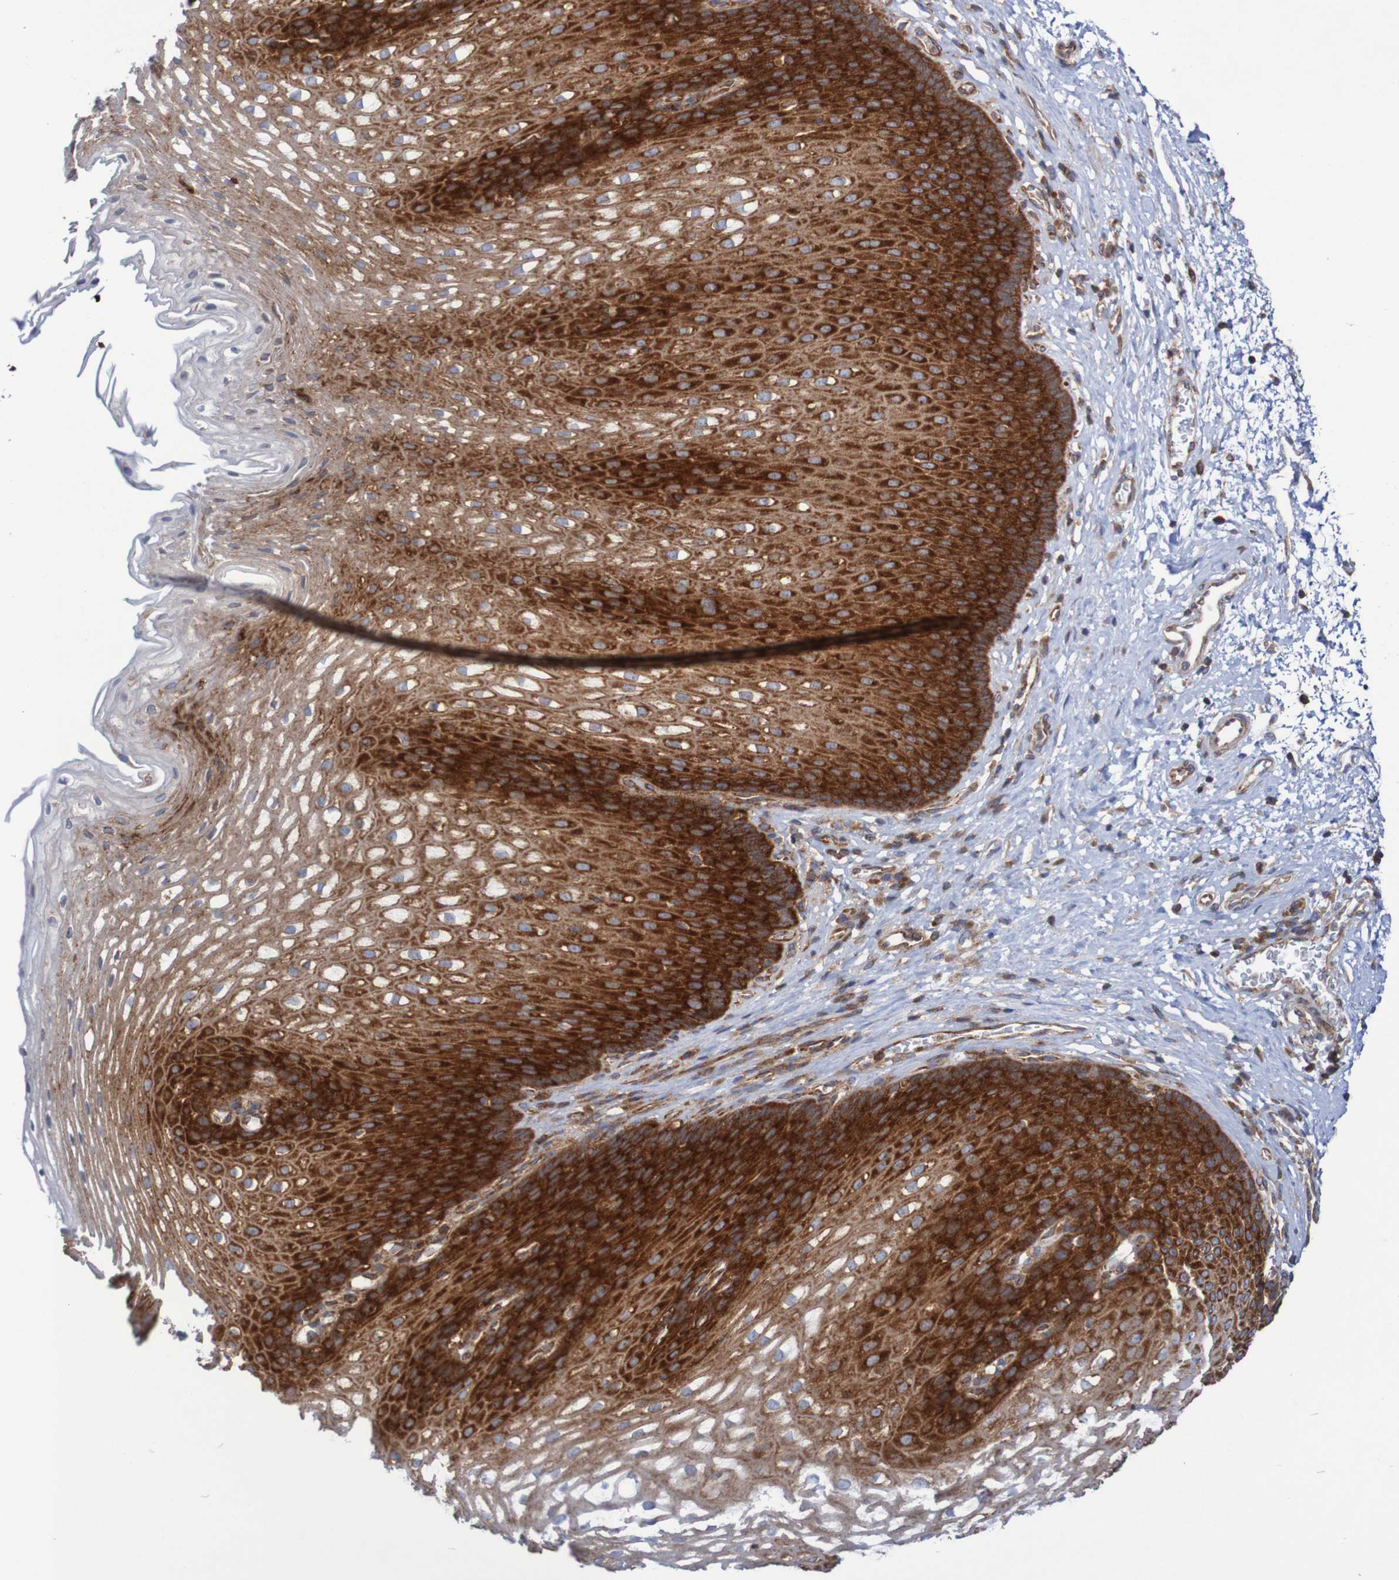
{"staining": {"intensity": "strong", "quantity": "25%-75%", "location": "cytoplasmic/membranous"}, "tissue": "esophagus", "cell_type": "Squamous epithelial cells", "image_type": "normal", "snomed": [{"axis": "morphology", "description": "Normal tissue, NOS"}, {"axis": "topography", "description": "Esophagus"}], "caption": "Normal esophagus exhibits strong cytoplasmic/membranous positivity in approximately 25%-75% of squamous epithelial cells.", "gene": "FXR2", "patient": {"sex": "male", "age": 48}}